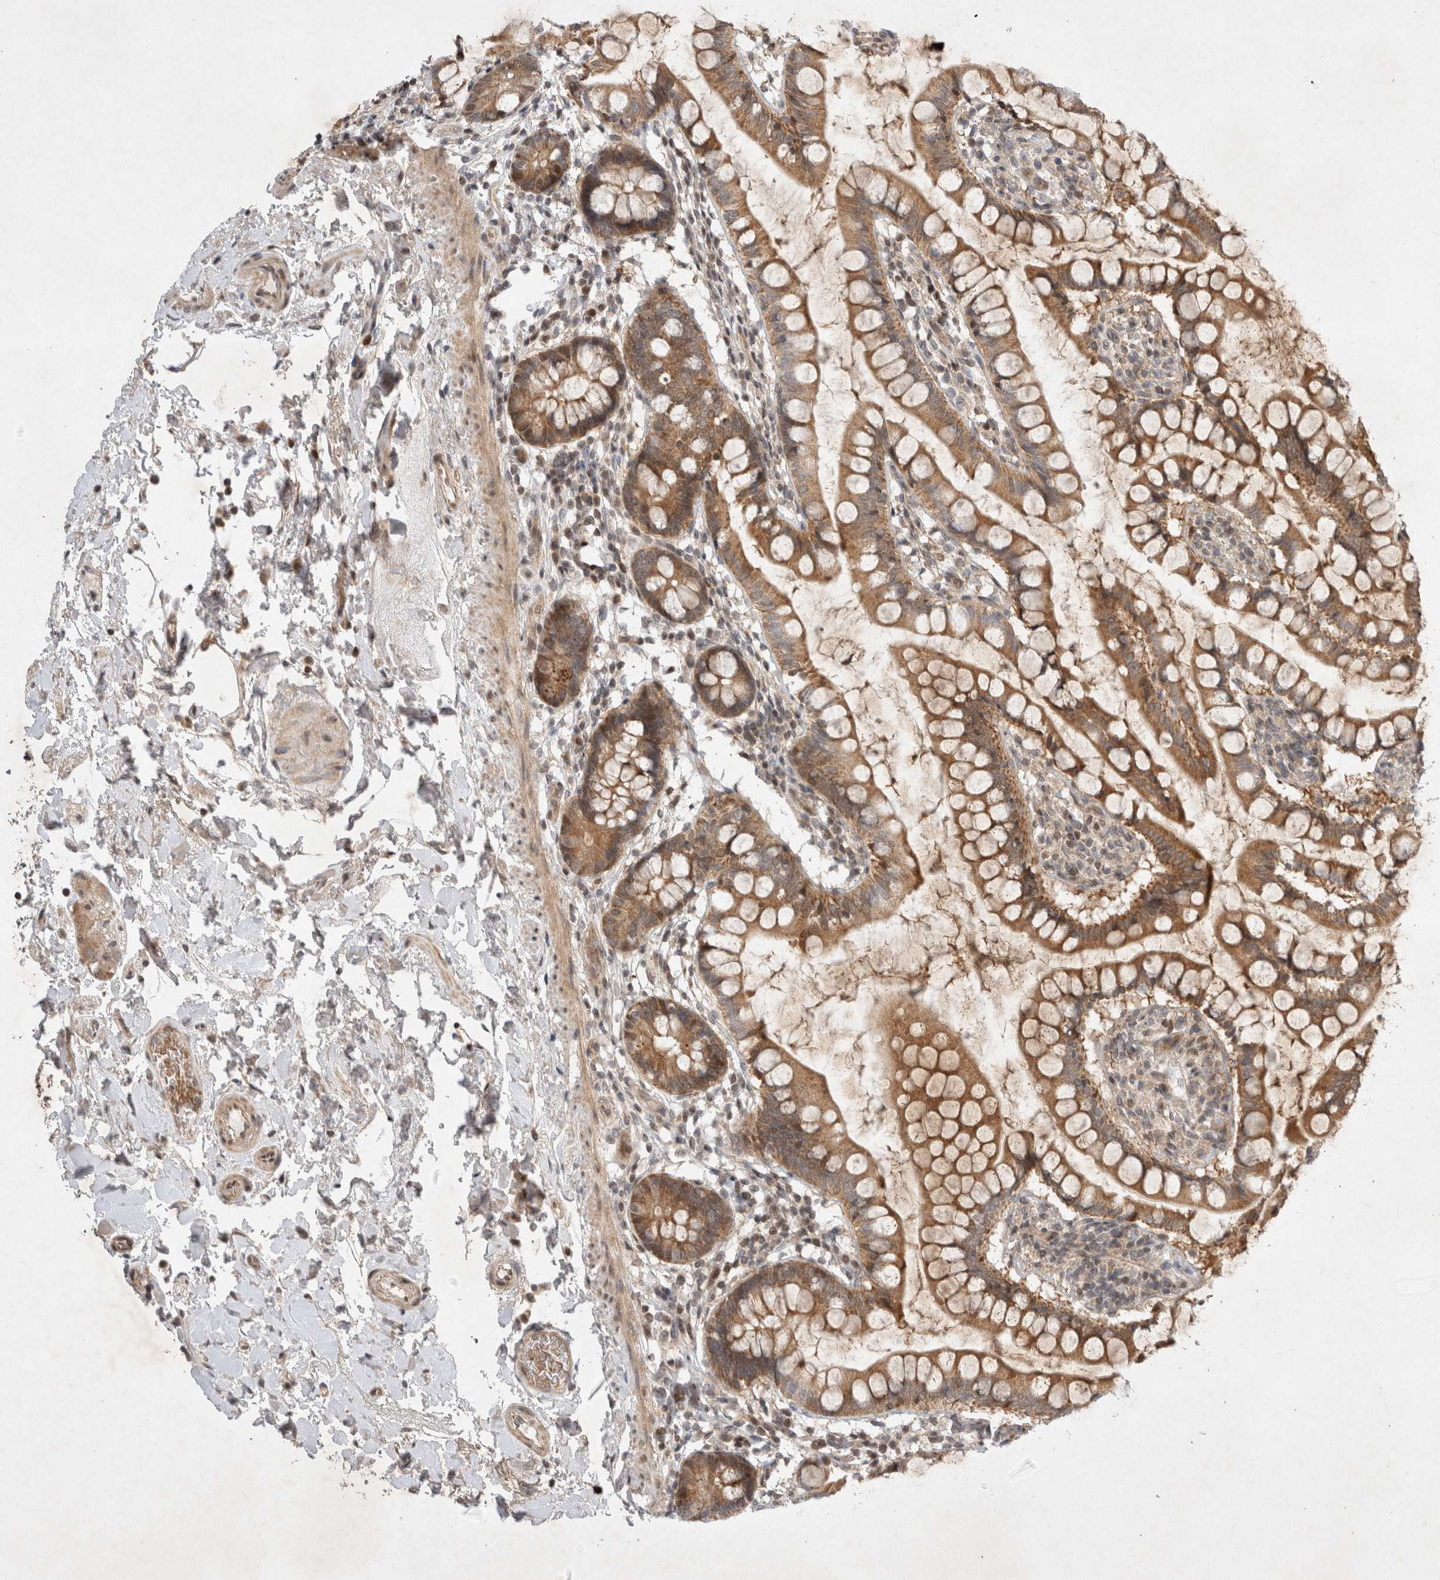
{"staining": {"intensity": "moderate", "quantity": ">75%", "location": "cytoplasmic/membranous"}, "tissue": "small intestine", "cell_type": "Glandular cells", "image_type": "normal", "snomed": [{"axis": "morphology", "description": "Normal tissue, NOS"}, {"axis": "topography", "description": "Small intestine"}], "caption": "Glandular cells exhibit medium levels of moderate cytoplasmic/membranous staining in approximately >75% of cells in normal human small intestine. The protein is stained brown, and the nuclei are stained in blue (DAB IHC with brightfield microscopy, high magnification).", "gene": "EIF2AK1", "patient": {"sex": "female", "age": 84}}